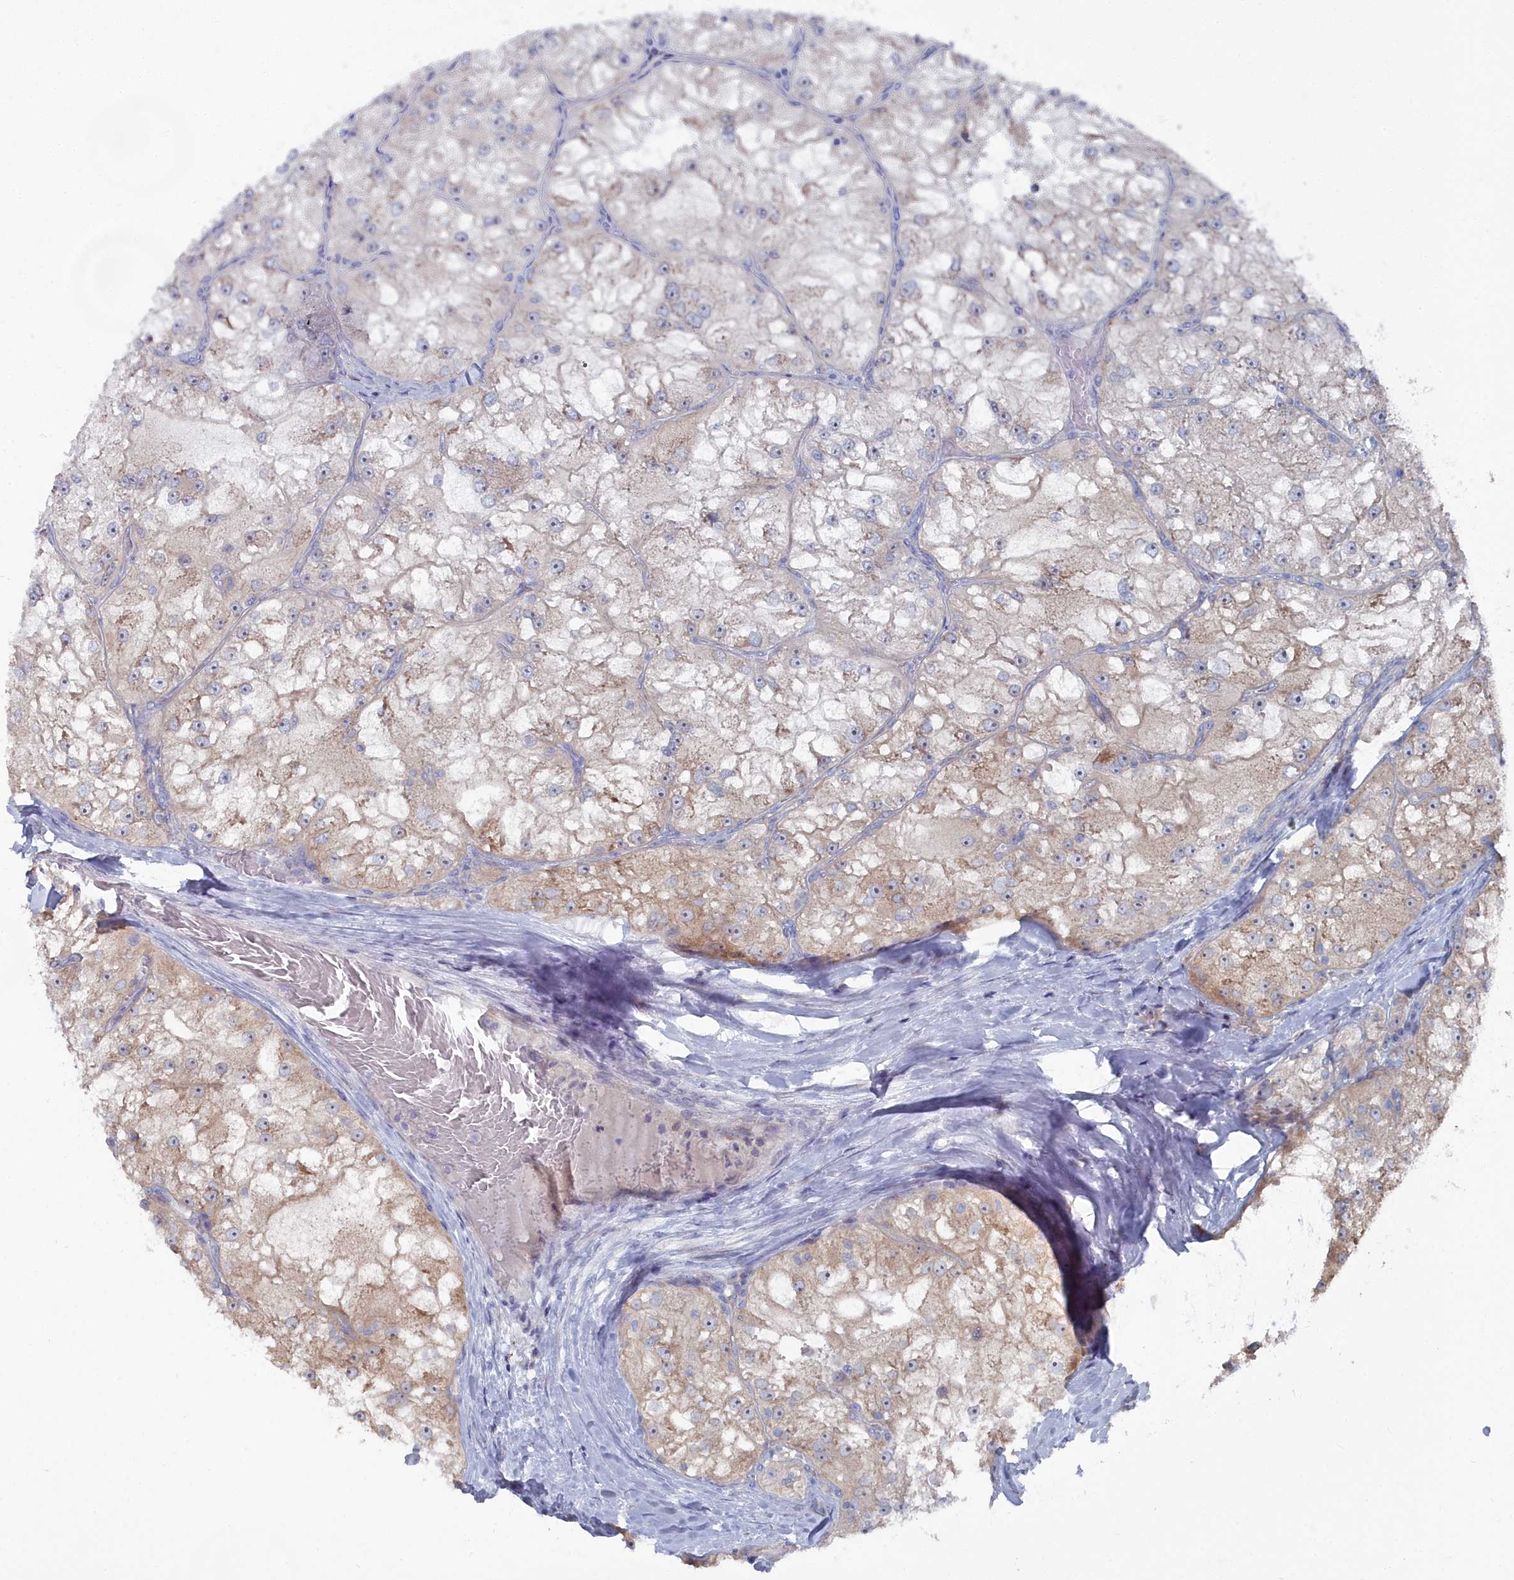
{"staining": {"intensity": "weak", "quantity": "25%-75%", "location": "cytoplasmic/membranous"}, "tissue": "renal cancer", "cell_type": "Tumor cells", "image_type": "cancer", "snomed": [{"axis": "morphology", "description": "Adenocarcinoma, NOS"}, {"axis": "topography", "description": "Kidney"}], "caption": "Immunohistochemistry (IHC) photomicrograph of neoplastic tissue: renal cancer (adenocarcinoma) stained using immunohistochemistry reveals low levels of weak protein expression localized specifically in the cytoplasmic/membranous of tumor cells, appearing as a cytoplasmic/membranous brown color.", "gene": "CCDC149", "patient": {"sex": "female", "age": 72}}